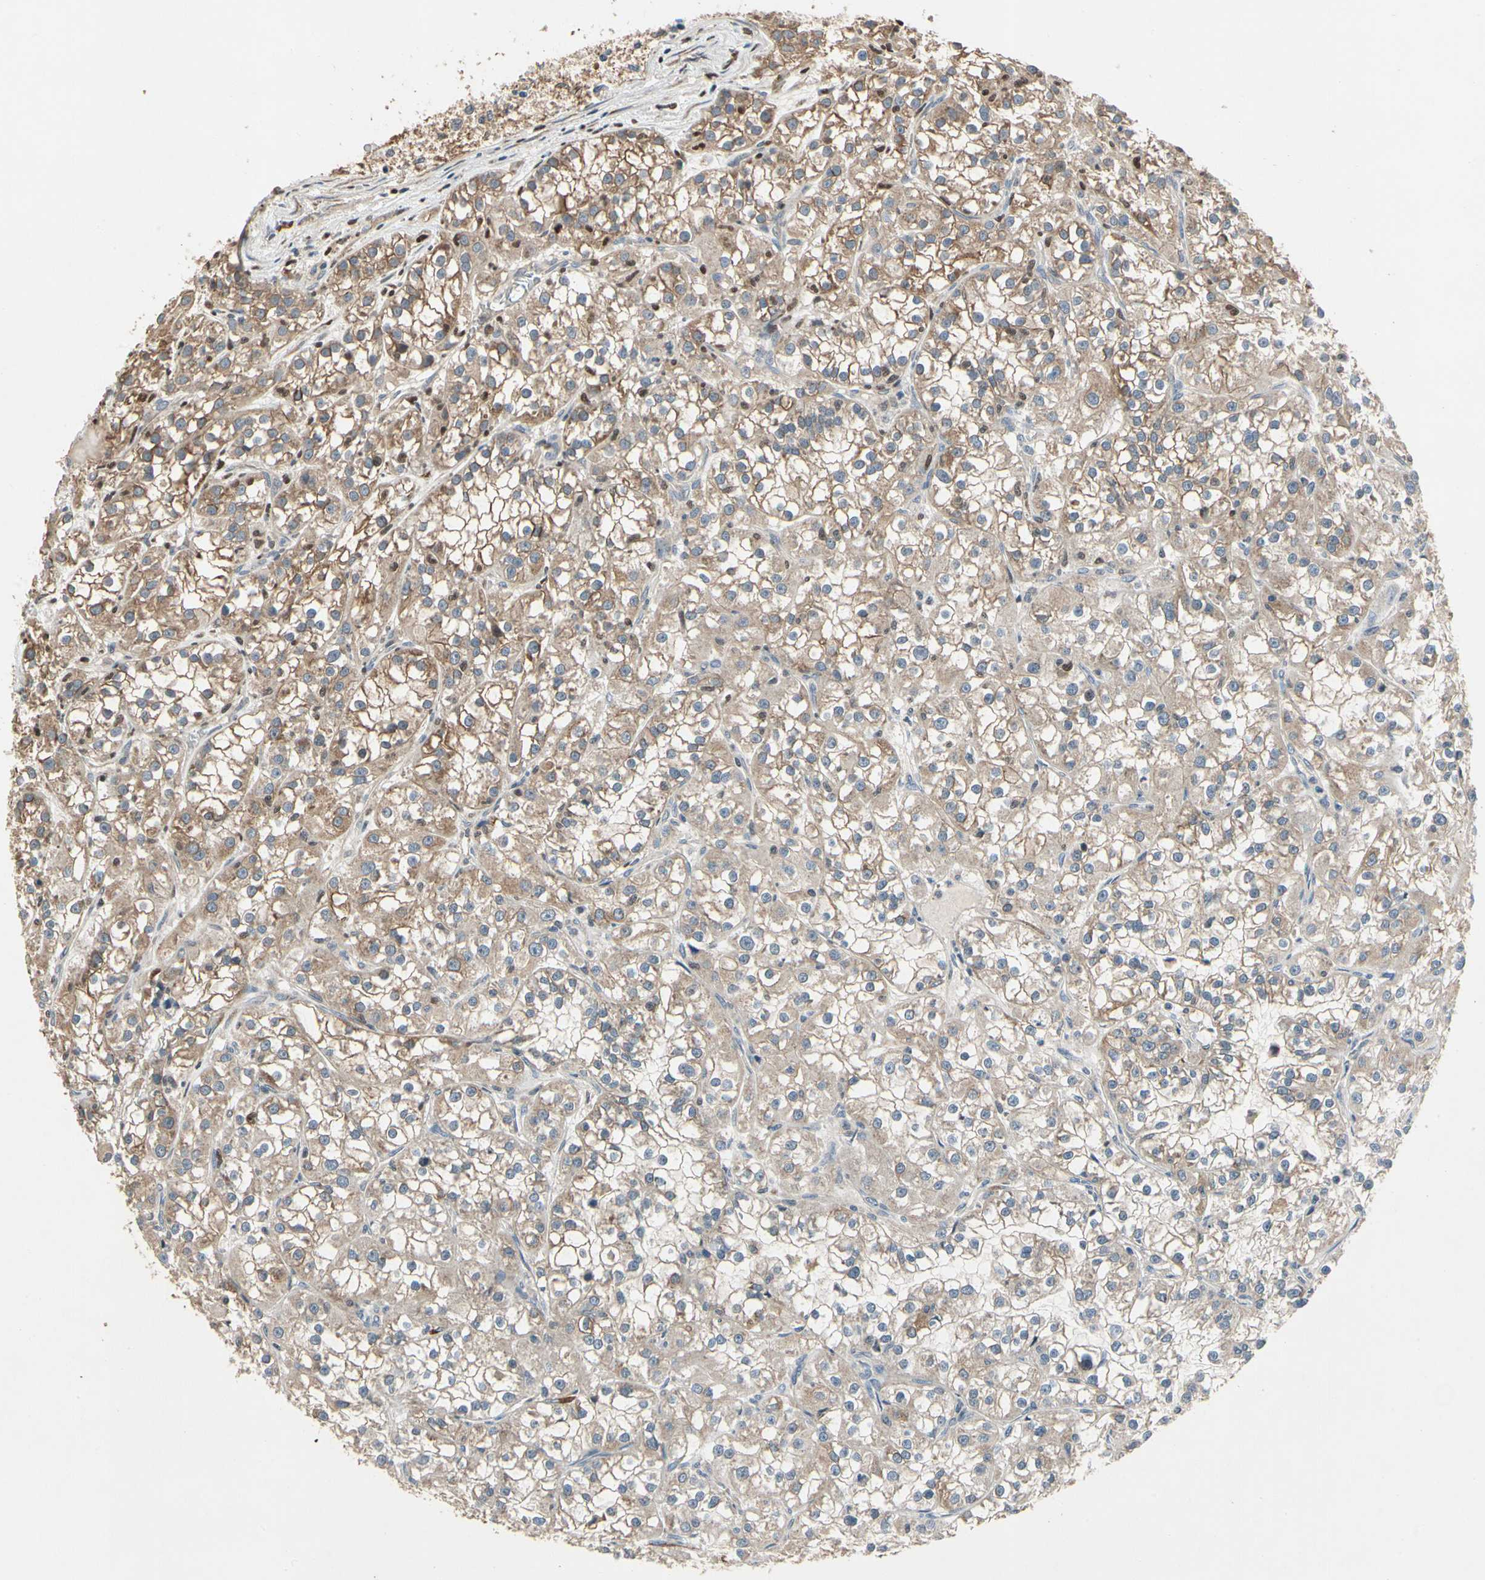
{"staining": {"intensity": "moderate", "quantity": "25%-75%", "location": "cytoplasmic/membranous"}, "tissue": "renal cancer", "cell_type": "Tumor cells", "image_type": "cancer", "snomed": [{"axis": "morphology", "description": "Adenocarcinoma, NOS"}, {"axis": "topography", "description": "Kidney"}], "caption": "The image displays staining of adenocarcinoma (renal), revealing moderate cytoplasmic/membranous protein positivity (brown color) within tumor cells.", "gene": "CGREF1", "patient": {"sex": "female", "age": 52}}